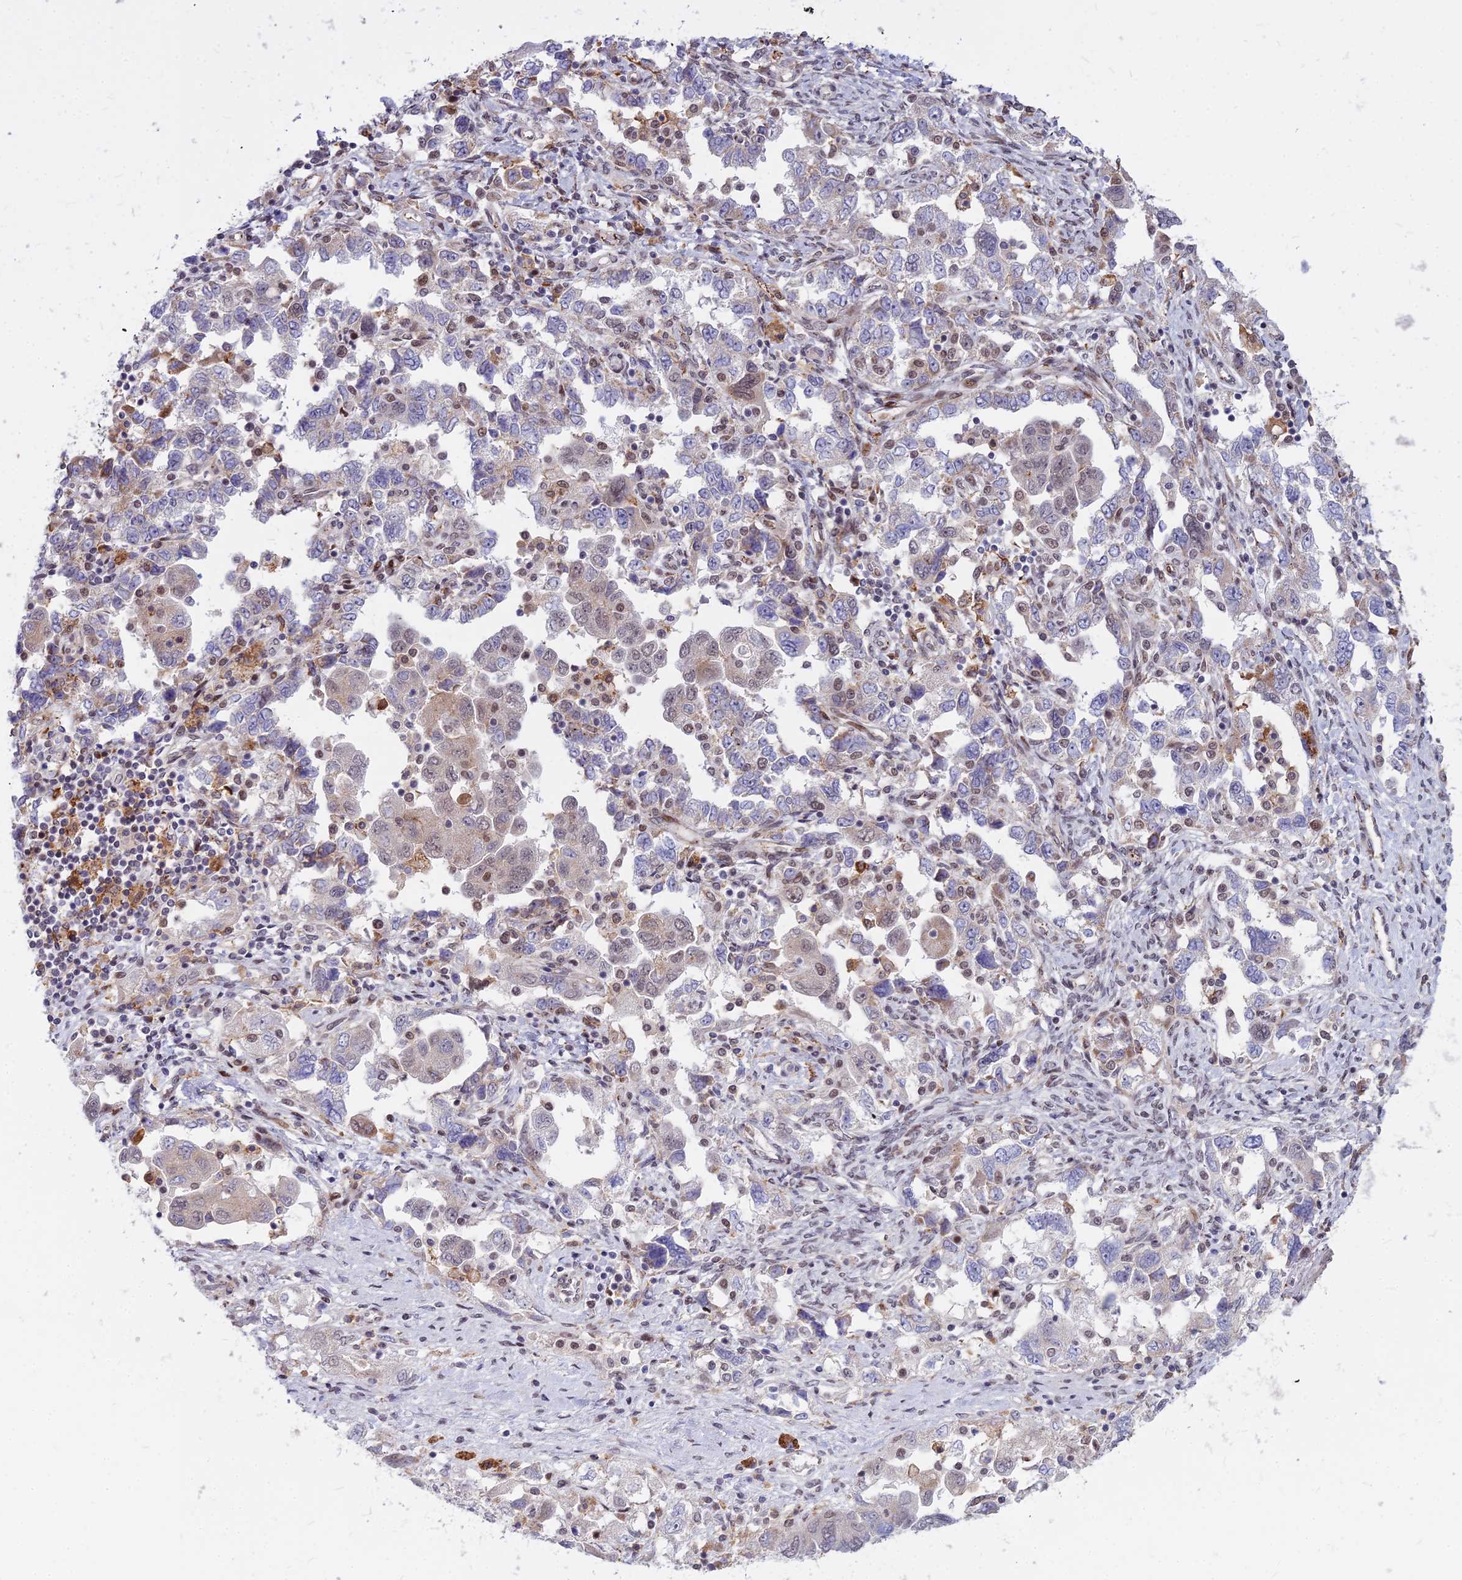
{"staining": {"intensity": "weak", "quantity": "<25%", "location": "cytoplasmic/membranous,nuclear"}, "tissue": "ovarian cancer", "cell_type": "Tumor cells", "image_type": "cancer", "snomed": [{"axis": "morphology", "description": "Carcinoma, NOS"}, {"axis": "morphology", "description": "Cystadenocarcinoma, serous, NOS"}, {"axis": "topography", "description": "Ovary"}], "caption": "Immunohistochemistry photomicrograph of ovarian cancer stained for a protein (brown), which displays no expression in tumor cells. Brightfield microscopy of immunohistochemistry (IHC) stained with DAB (3,3'-diaminobenzidine) (brown) and hematoxylin (blue), captured at high magnification.", "gene": "ALG10", "patient": {"sex": "female", "age": 69}}